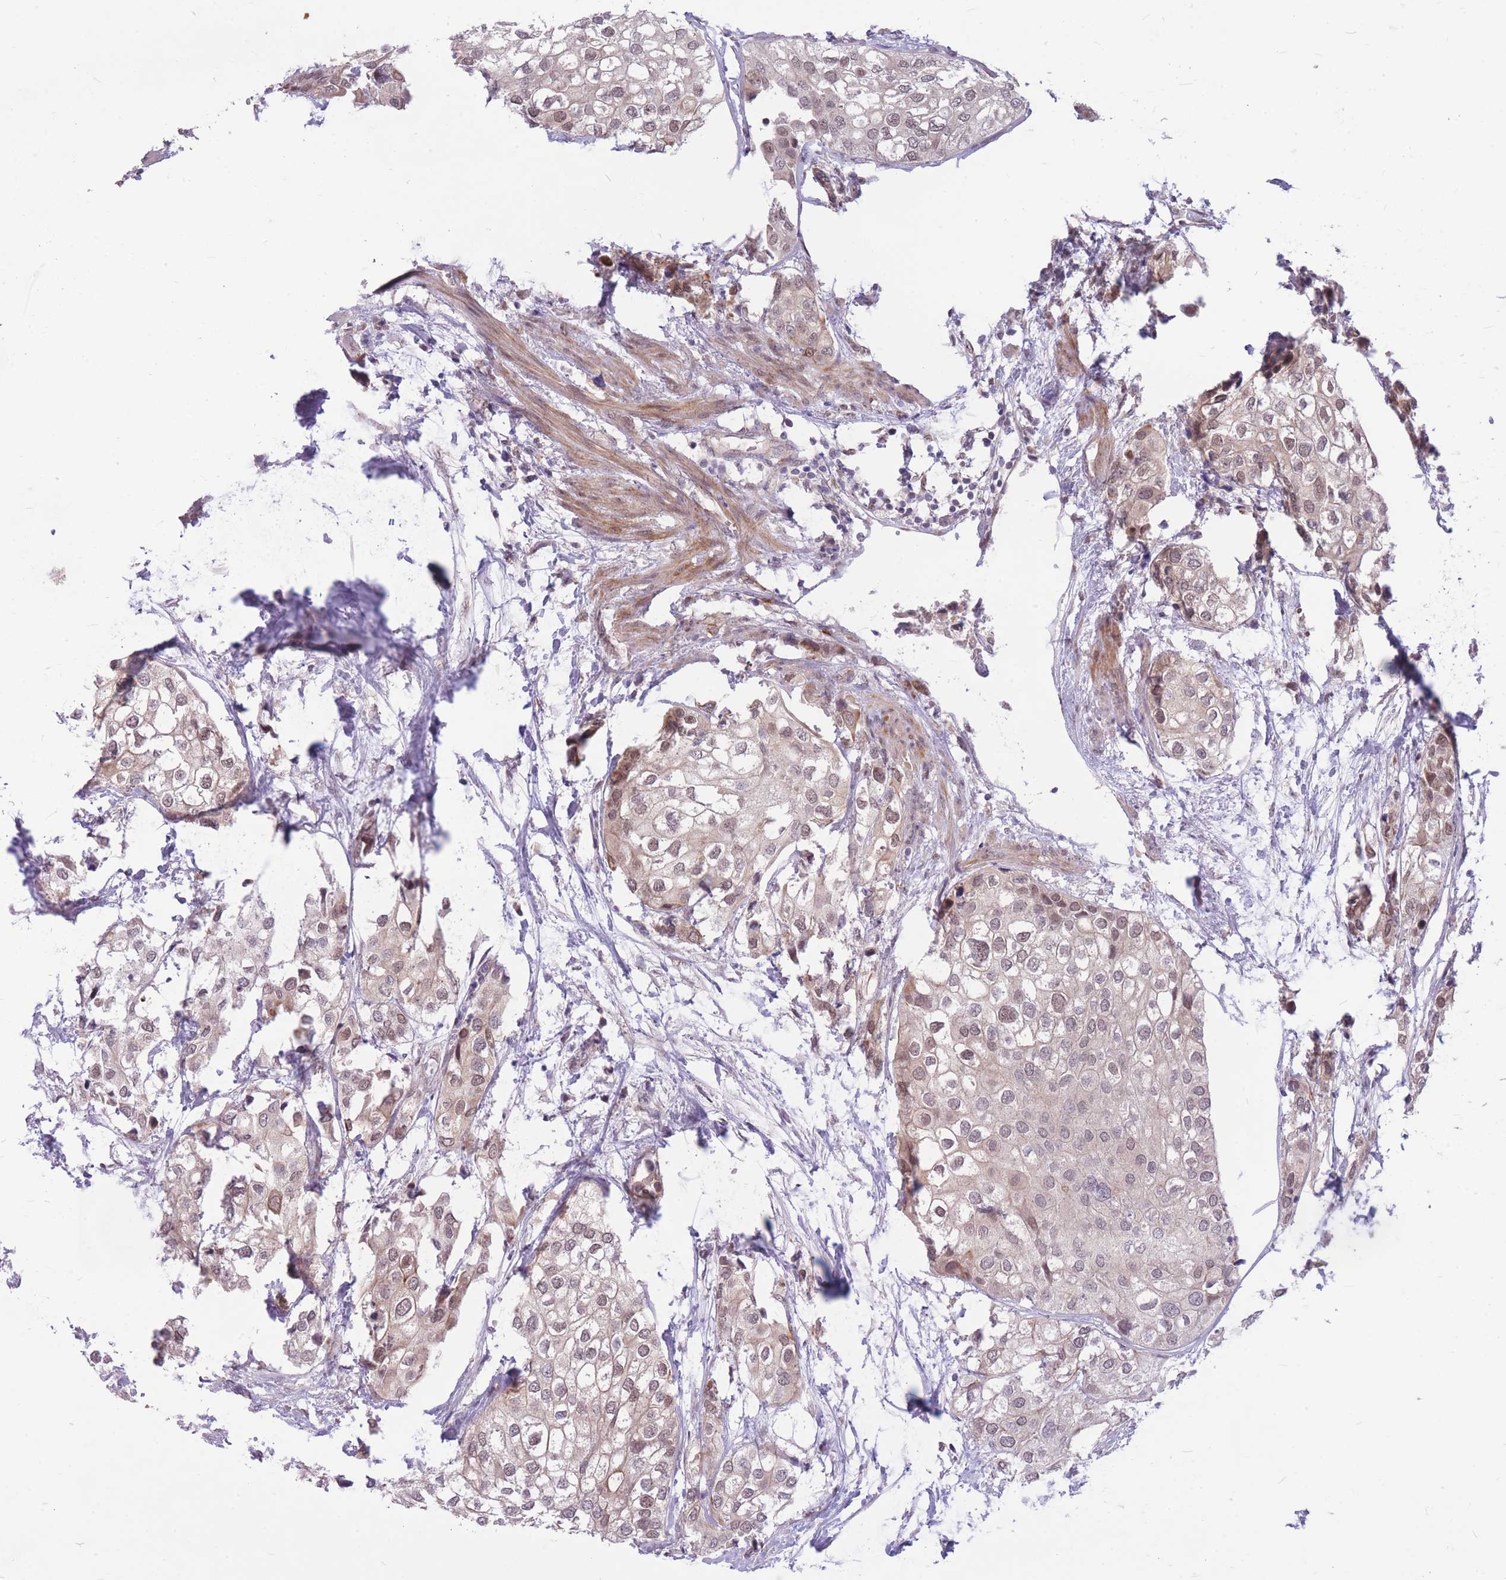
{"staining": {"intensity": "weak", "quantity": "25%-75%", "location": "cytoplasmic/membranous,nuclear"}, "tissue": "urothelial cancer", "cell_type": "Tumor cells", "image_type": "cancer", "snomed": [{"axis": "morphology", "description": "Urothelial carcinoma, High grade"}, {"axis": "topography", "description": "Urinary bladder"}], "caption": "A high-resolution photomicrograph shows immunohistochemistry staining of urothelial cancer, which demonstrates weak cytoplasmic/membranous and nuclear expression in about 25%-75% of tumor cells. (IHC, brightfield microscopy, high magnification).", "gene": "ERCC2", "patient": {"sex": "male", "age": 64}}